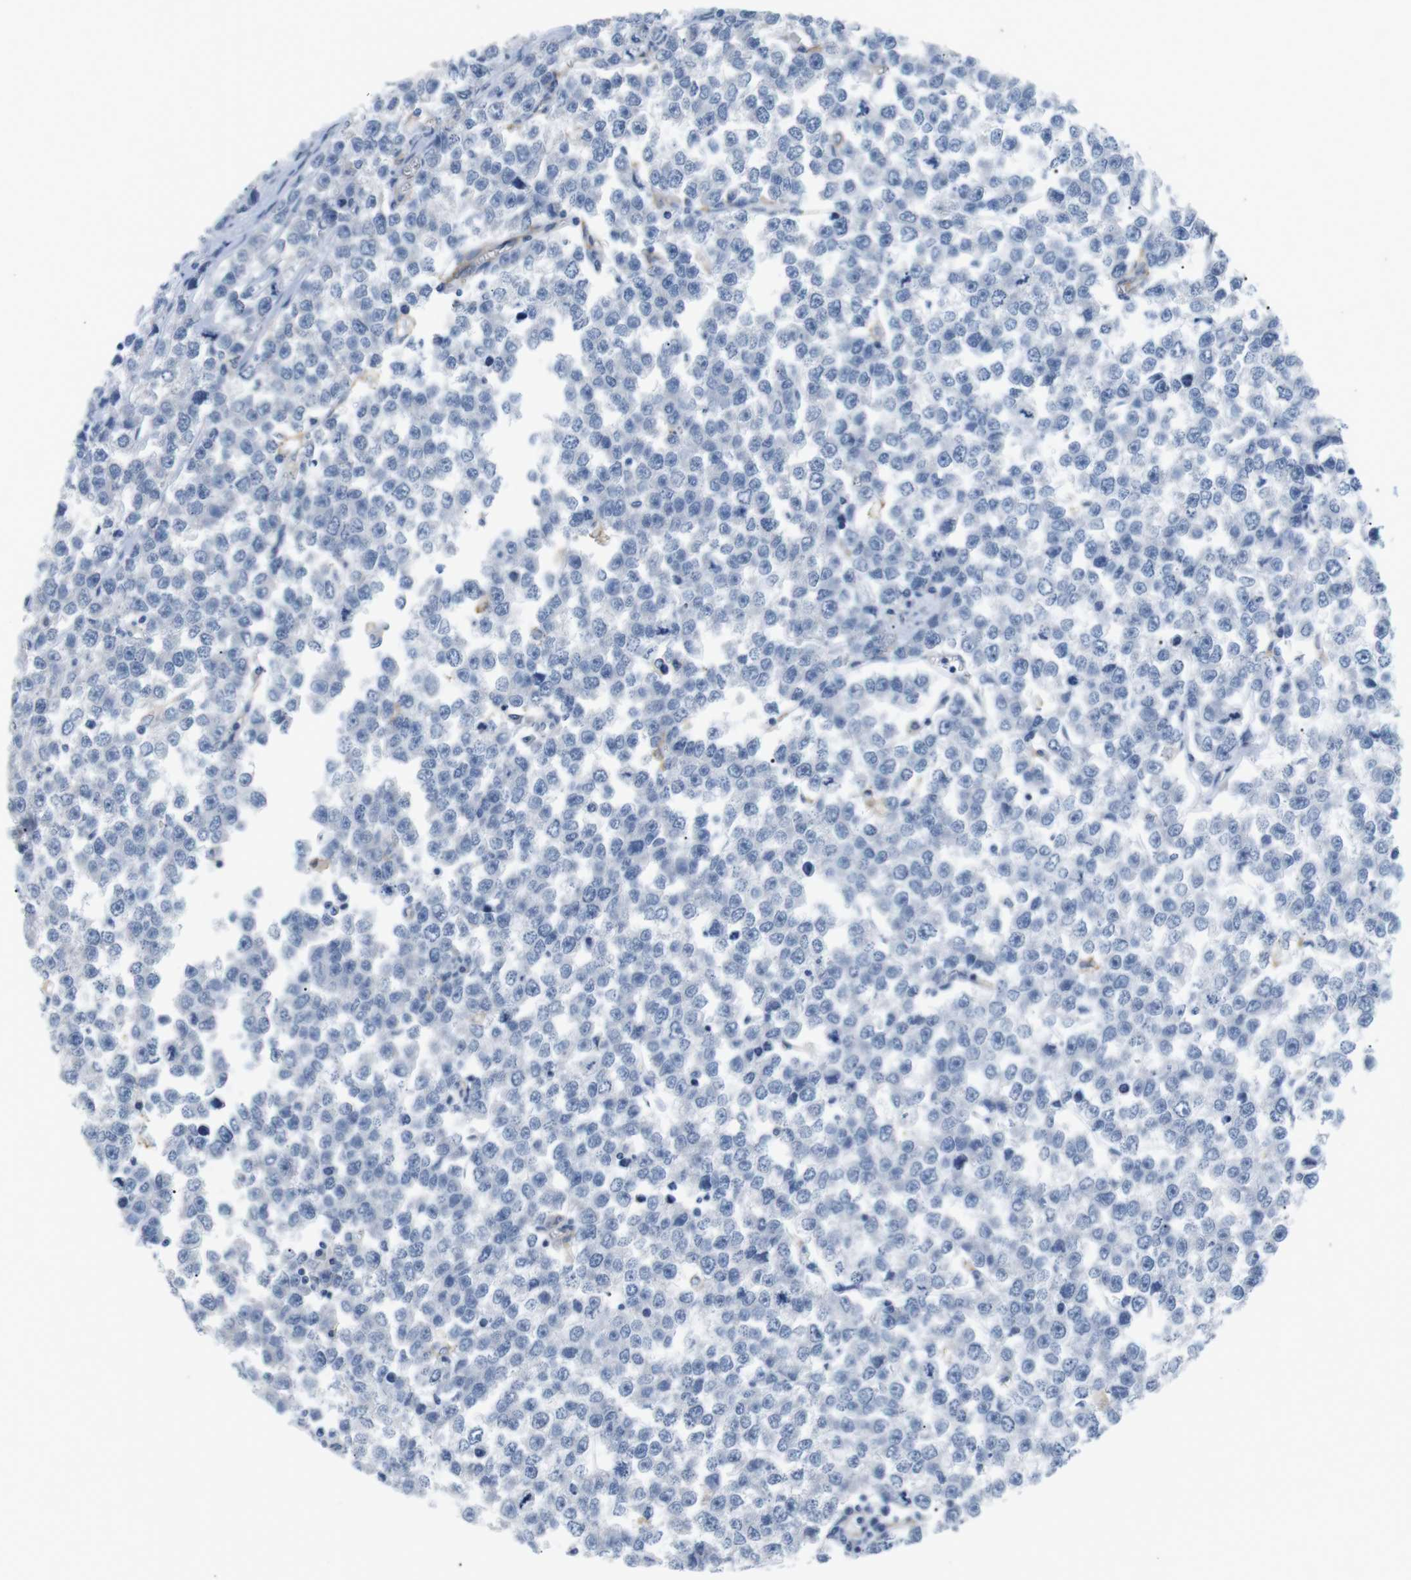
{"staining": {"intensity": "negative", "quantity": "none", "location": "none"}, "tissue": "testis cancer", "cell_type": "Tumor cells", "image_type": "cancer", "snomed": [{"axis": "morphology", "description": "Seminoma, NOS"}, {"axis": "morphology", "description": "Carcinoma, Embryonal, NOS"}, {"axis": "topography", "description": "Testis"}], "caption": "This image is of testis cancer (embryonal carcinoma) stained with immunohistochemistry (IHC) to label a protein in brown with the nuclei are counter-stained blue. There is no staining in tumor cells.", "gene": "FCGRT", "patient": {"sex": "male", "age": 52}}